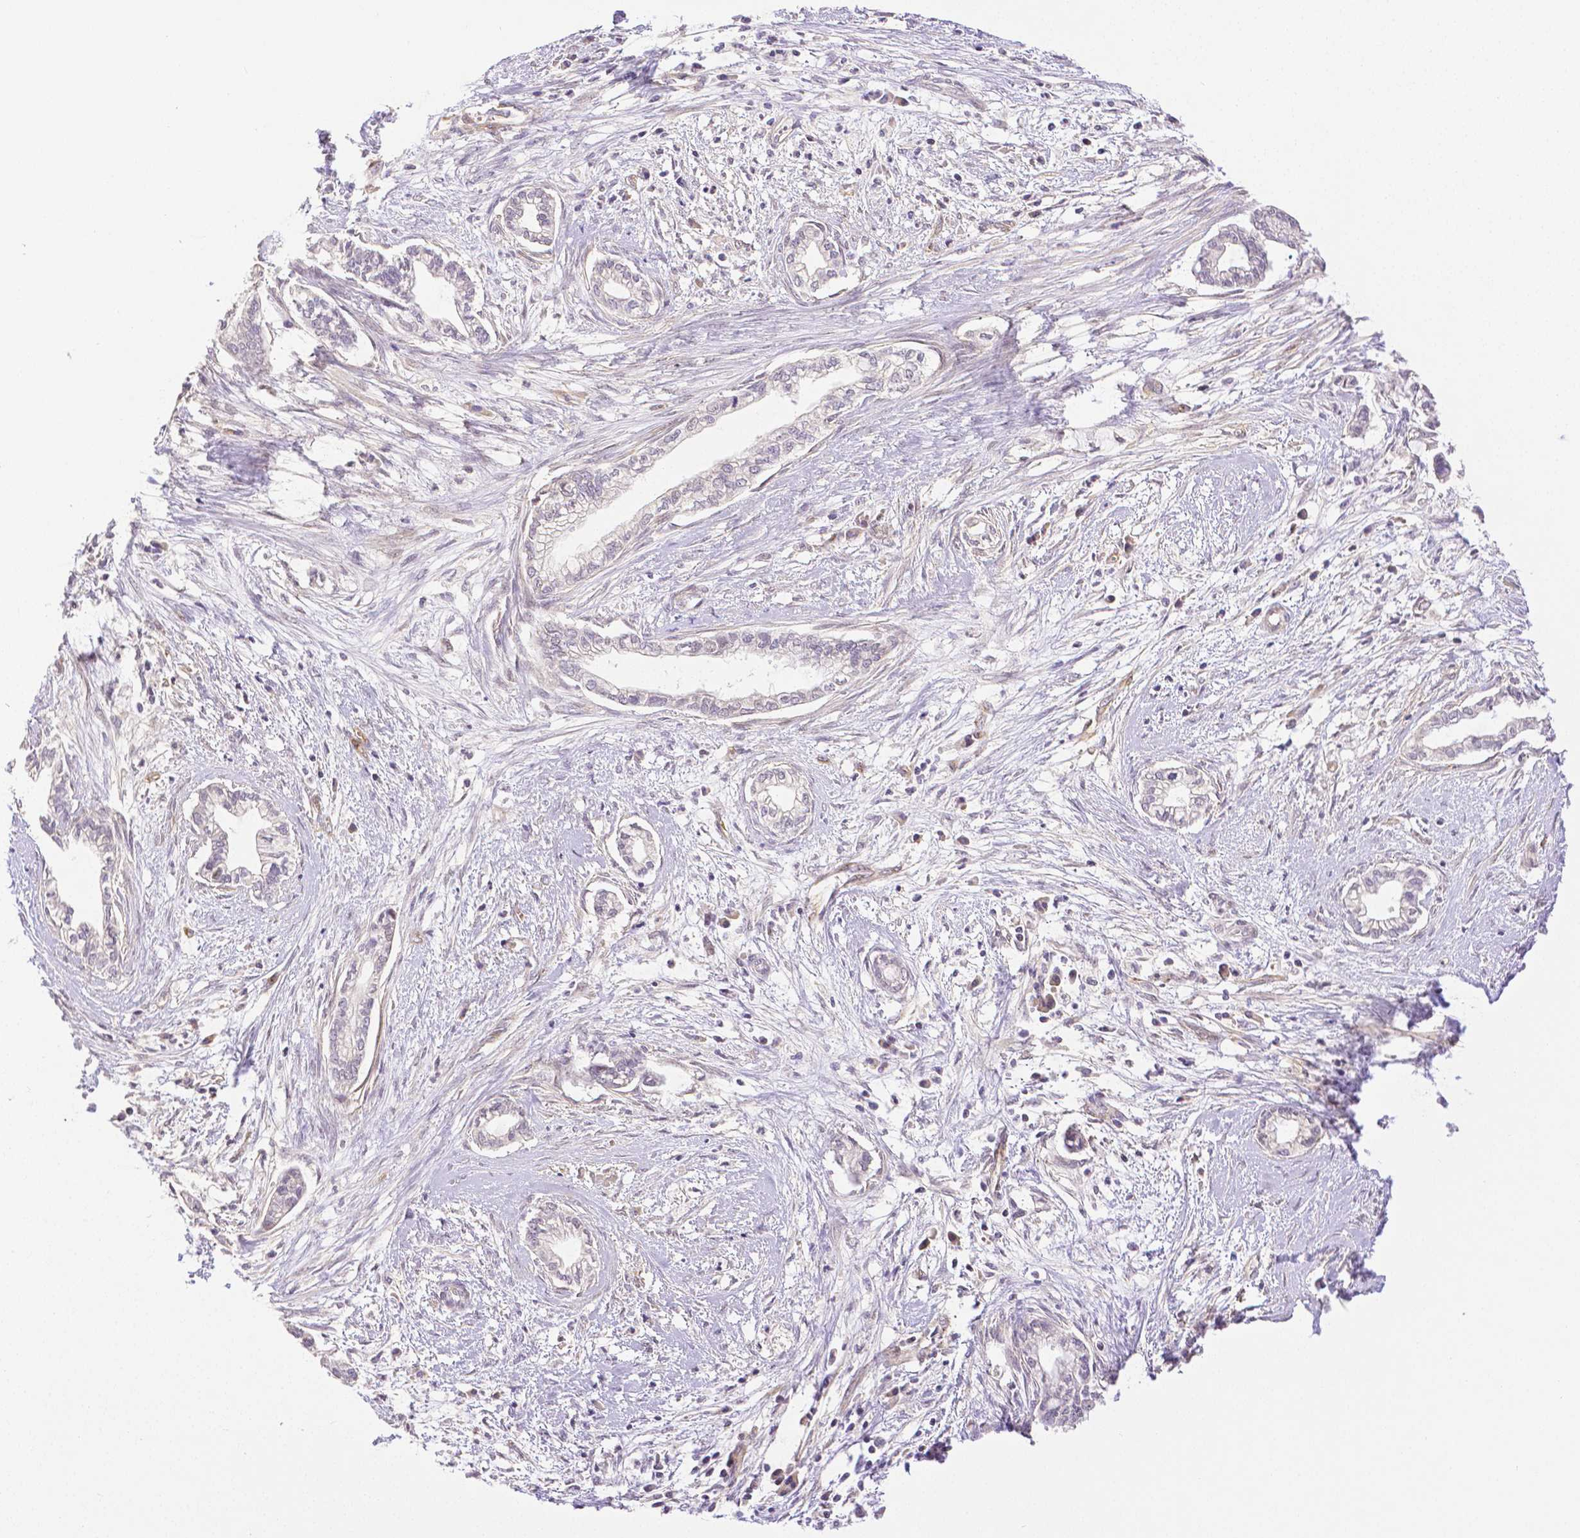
{"staining": {"intensity": "negative", "quantity": "none", "location": "none"}, "tissue": "cervical cancer", "cell_type": "Tumor cells", "image_type": "cancer", "snomed": [{"axis": "morphology", "description": "Adenocarcinoma, NOS"}, {"axis": "topography", "description": "Cervix"}], "caption": "DAB (3,3'-diaminobenzidine) immunohistochemical staining of adenocarcinoma (cervical) displays no significant positivity in tumor cells.", "gene": "THY1", "patient": {"sex": "female", "age": 62}}